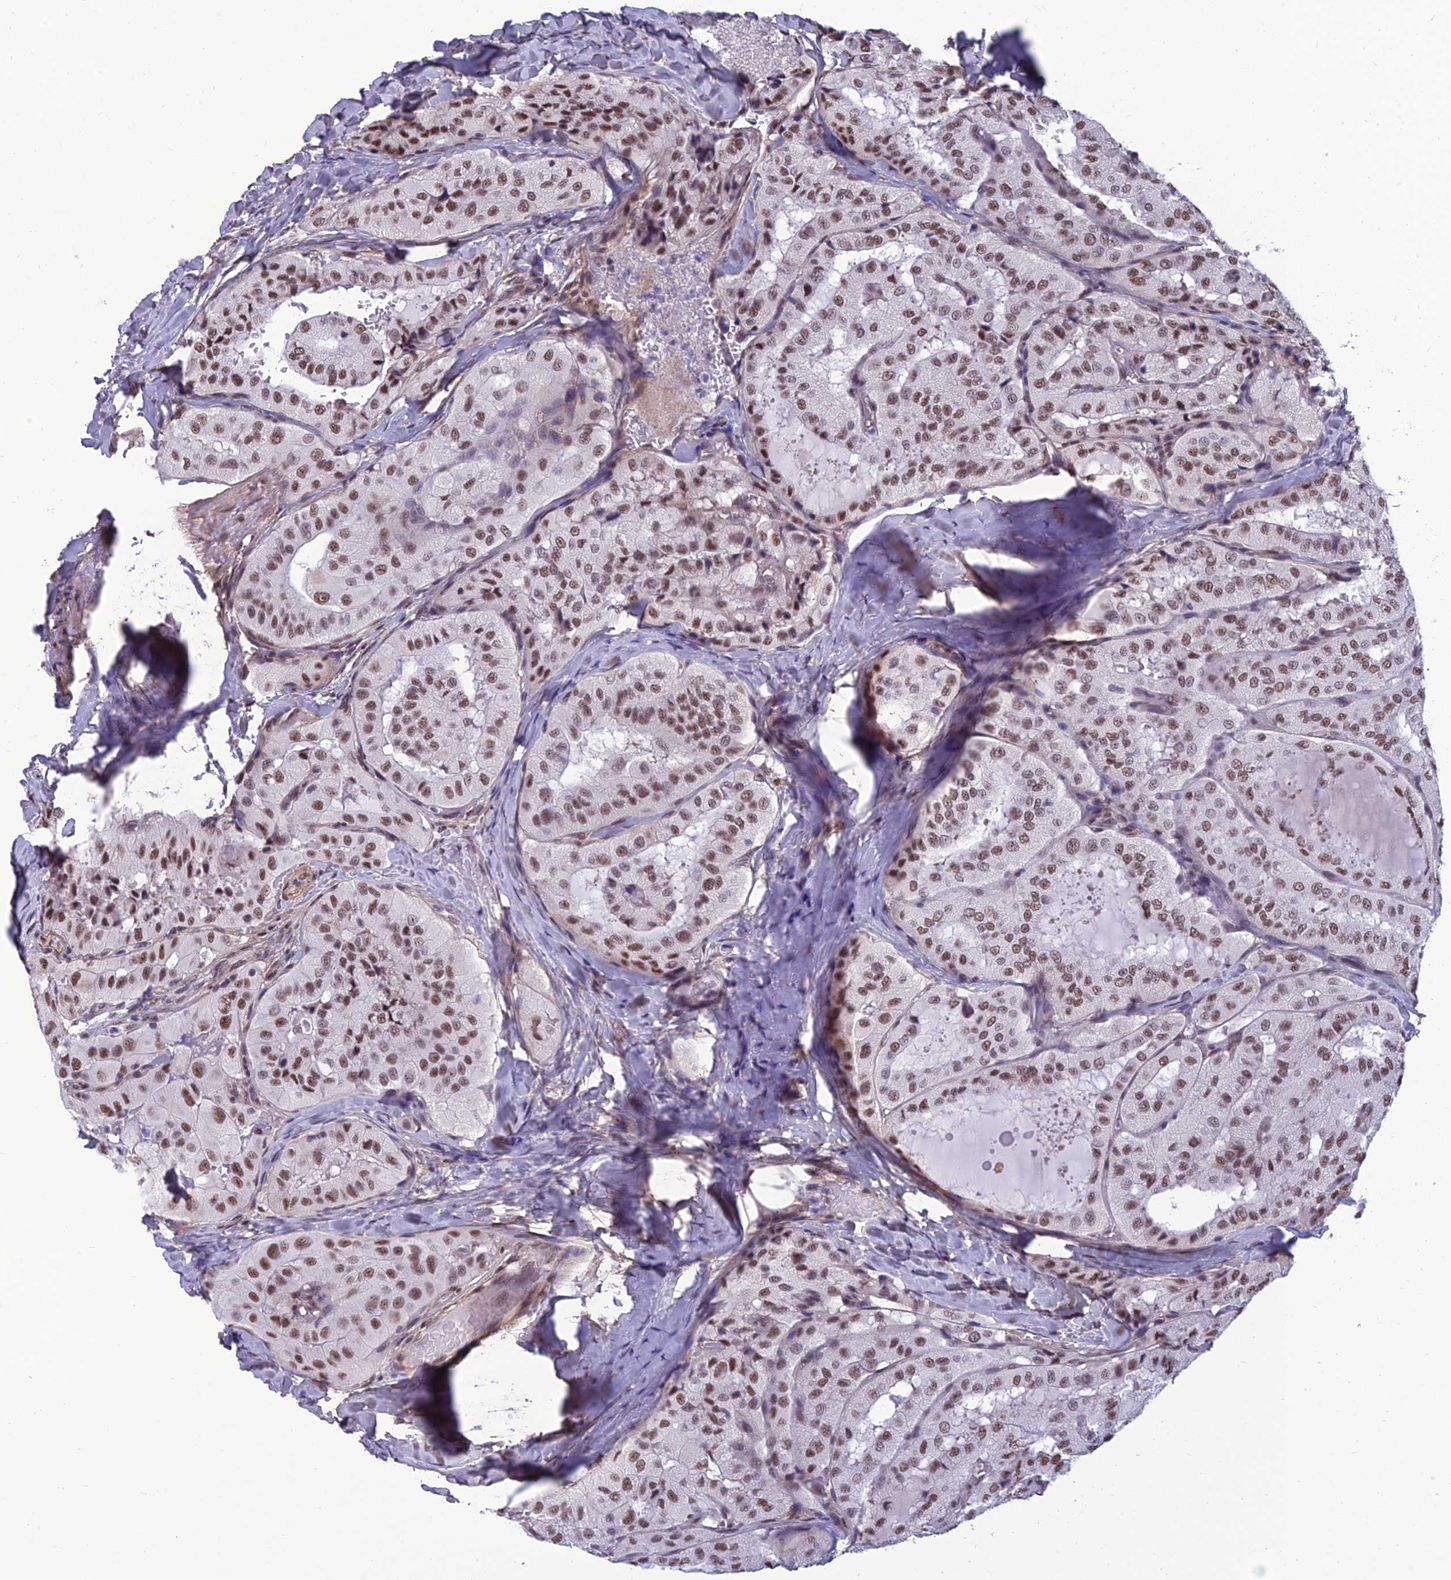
{"staining": {"intensity": "moderate", "quantity": ">75%", "location": "nuclear"}, "tissue": "thyroid cancer", "cell_type": "Tumor cells", "image_type": "cancer", "snomed": [{"axis": "morphology", "description": "Normal tissue, NOS"}, {"axis": "morphology", "description": "Papillary adenocarcinoma, NOS"}, {"axis": "topography", "description": "Thyroid gland"}], "caption": "Human thyroid cancer (papillary adenocarcinoma) stained with a brown dye reveals moderate nuclear positive expression in about >75% of tumor cells.", "gene": "RSRC1", "patient": {"sex": "female", "age": 59}}